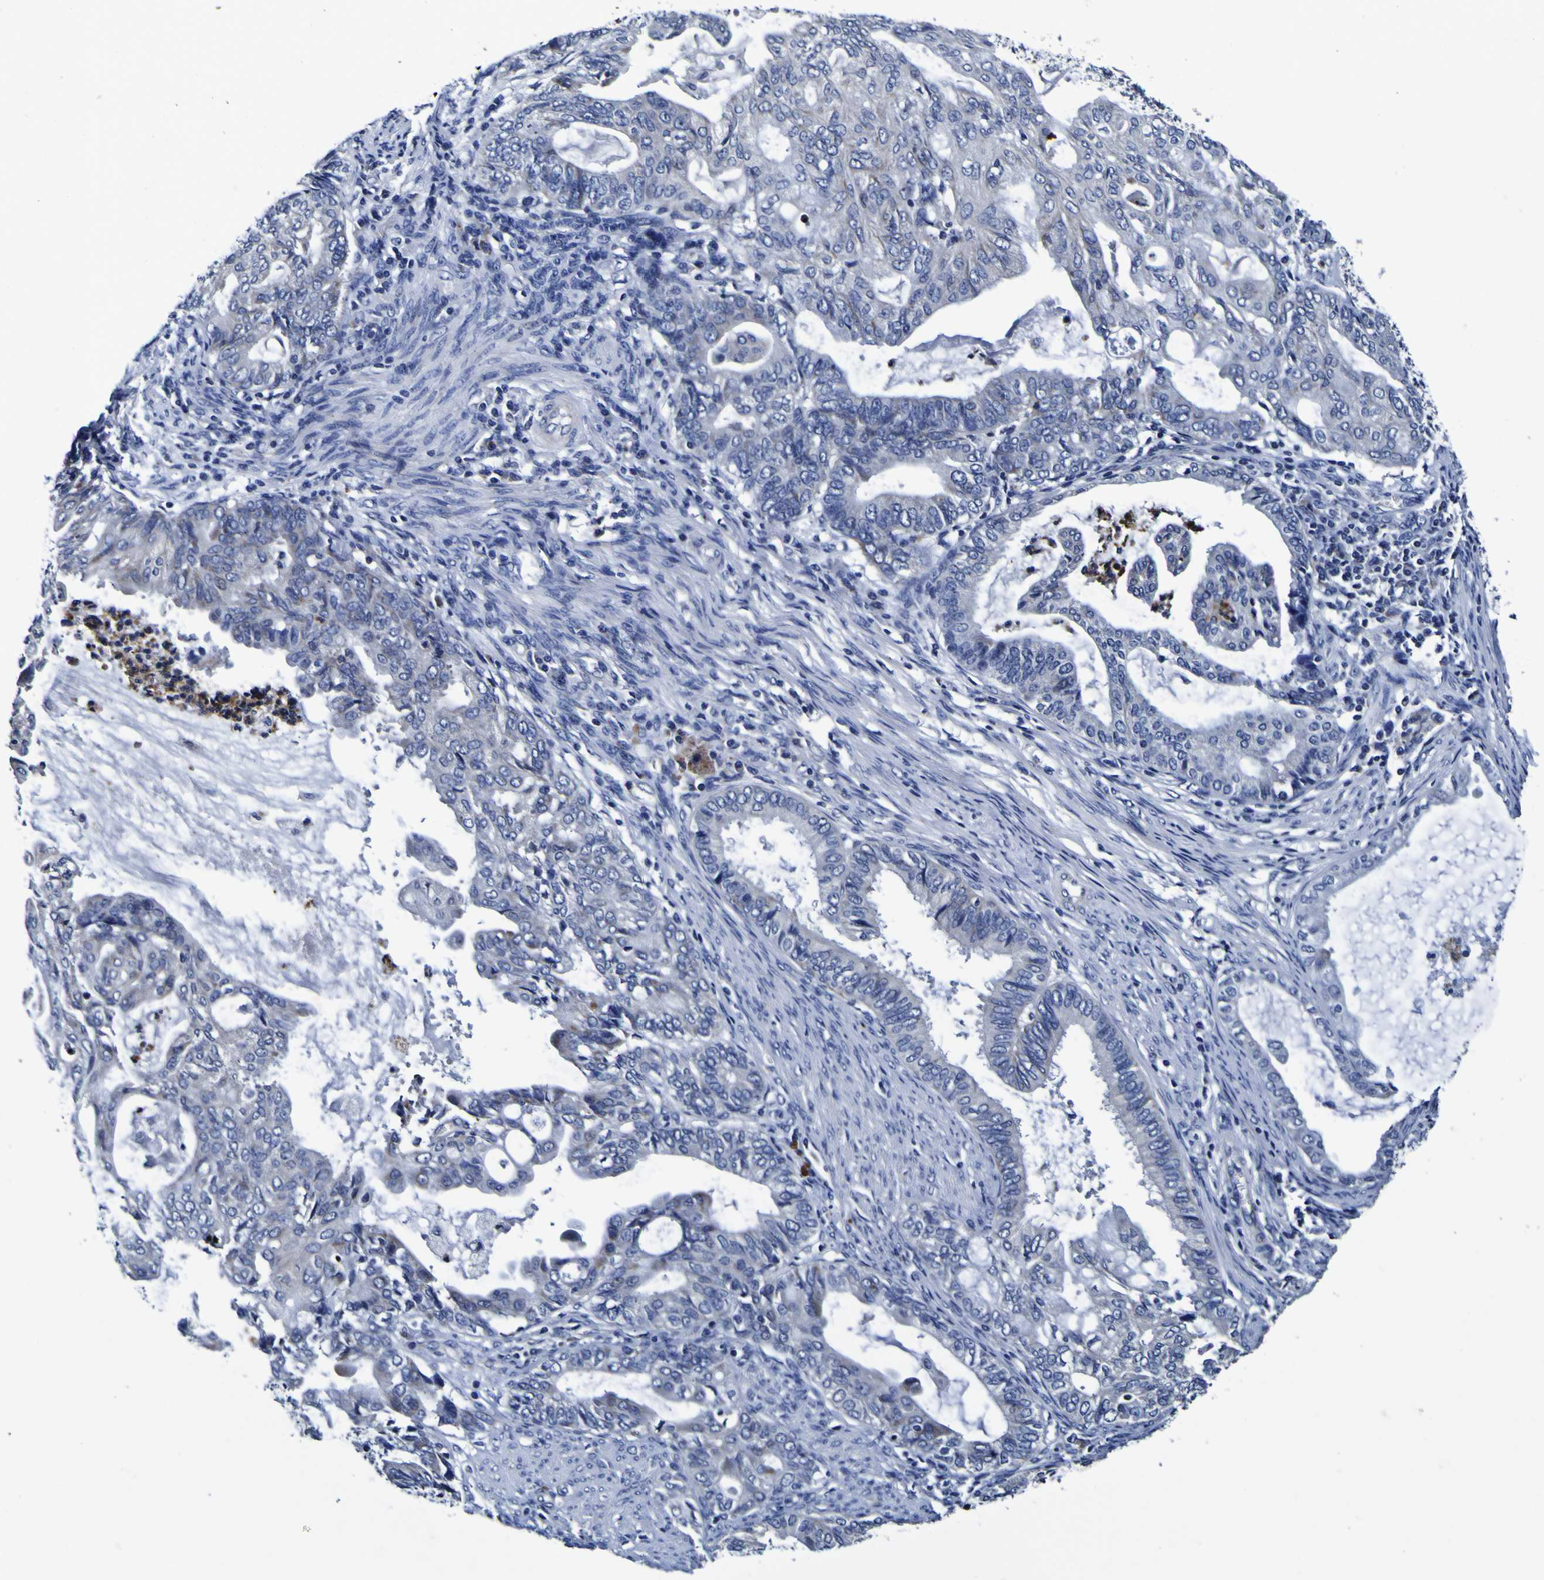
{"staining": {"intensity": "negative", "quantity": "none", "location": "none"}, "tissue": "endometrial cancer", "cell_type": "Tumor cells", "image_type": "cancer", "snomed": [{"axis": "morphology", "description": "Adenocarcinoma, NOS"}, {"axis": "topography", "description": "Endometrium"}], "caption": "Tumor cells are negative for protein expression in human endometrial adenocarcinoma.", "gene": "PANK4", "patient": {"sex": "female", "age": 86}}